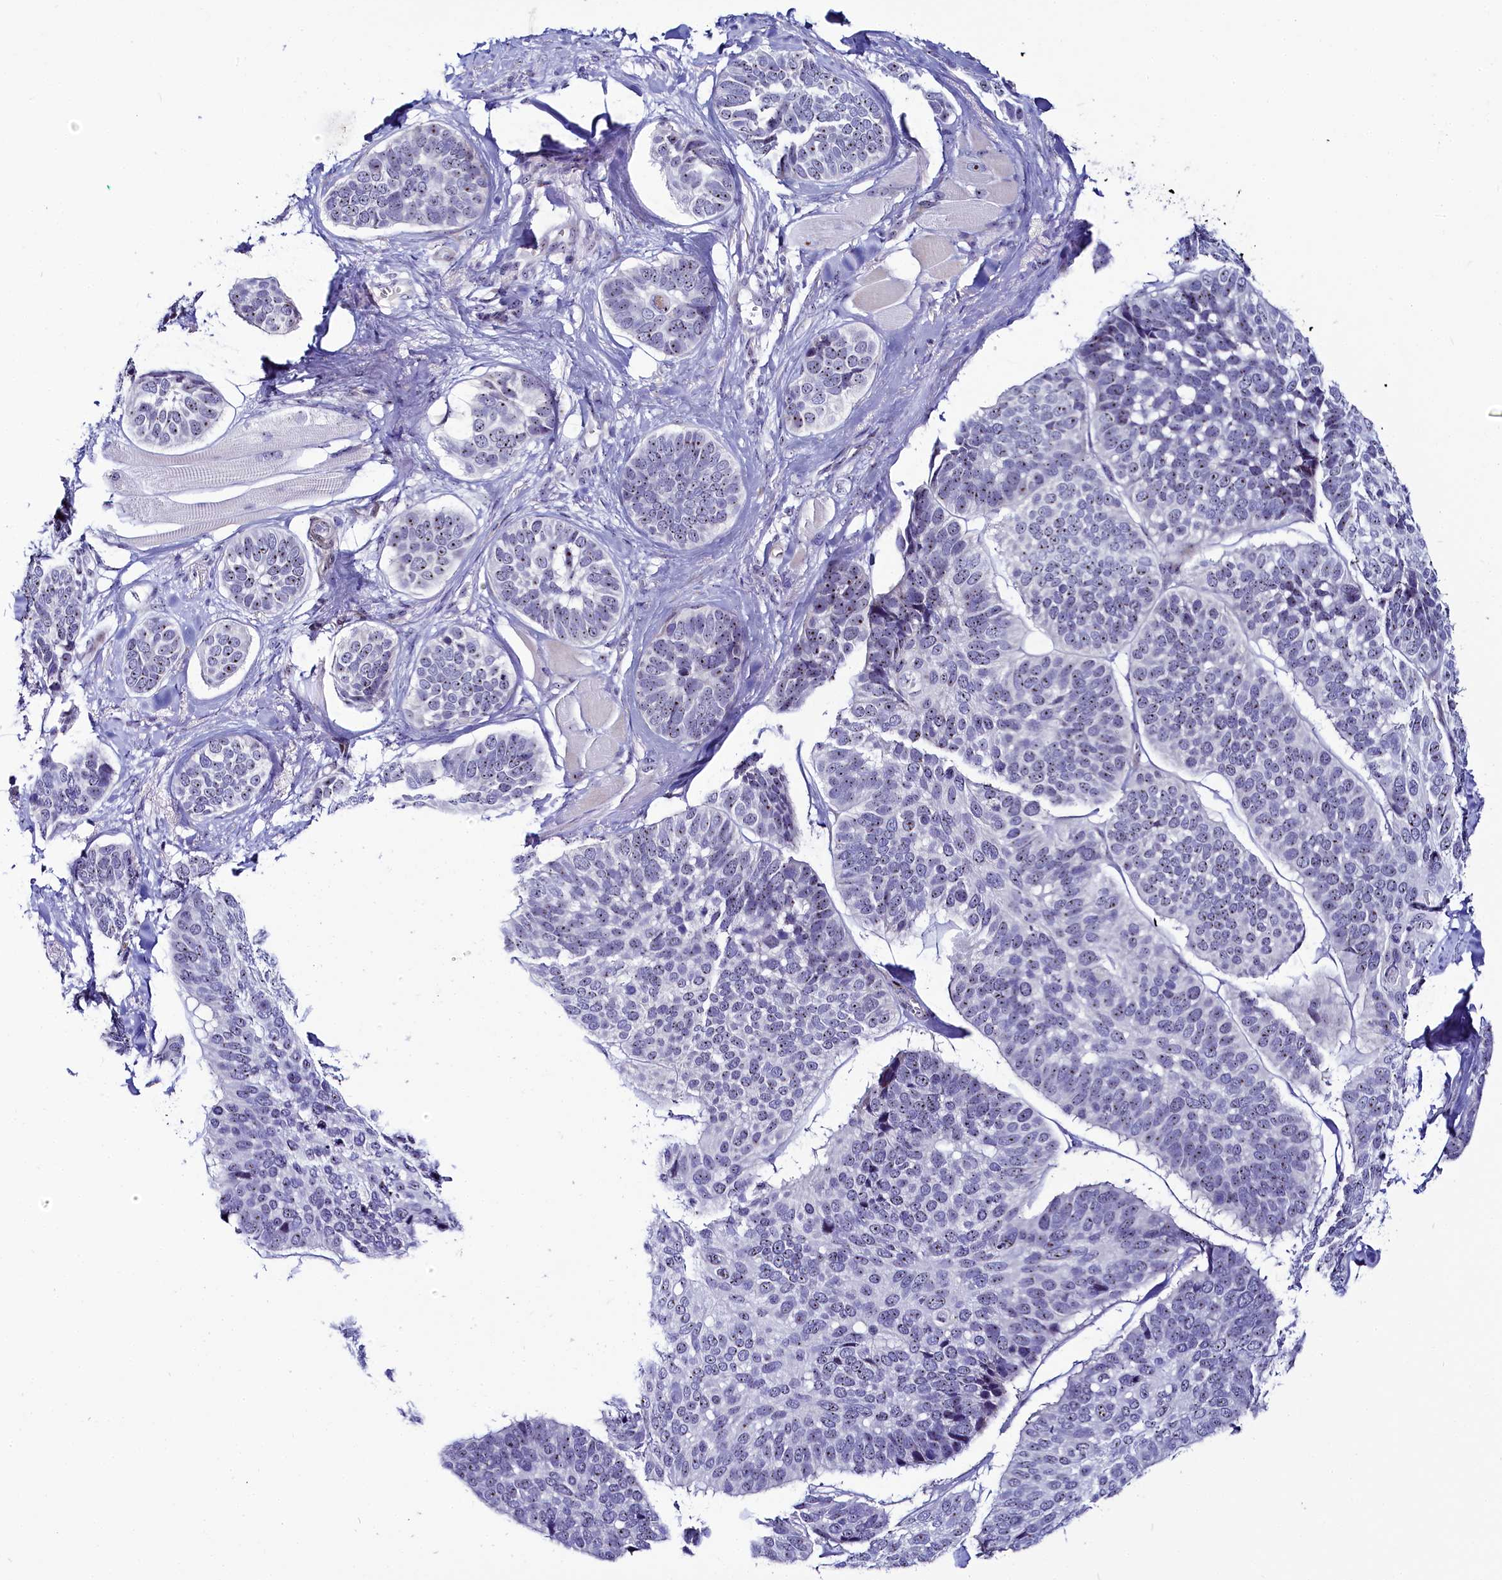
{"staining": {"intensity": "negative", "quantity": "none", "location": "none"}, "tissue": "skin cancer", "cell_type": "Tumor cells", "image_type": "cancer", "snomed": [{"axis": "morphology", "description": "Basal cell carcinoma"}, {"axis": "topography", "description": "Skin"}], "caption": "Immunohistochemistry of human skin cancer displays no positivity in tumor cells. (DAB (3,3'-diaminobenzidine) immunohistochemistry (IHC) with hematoxylin counter stain).", "gene": "TCOF1", "patient": {"sex": "male", "age": 62}}